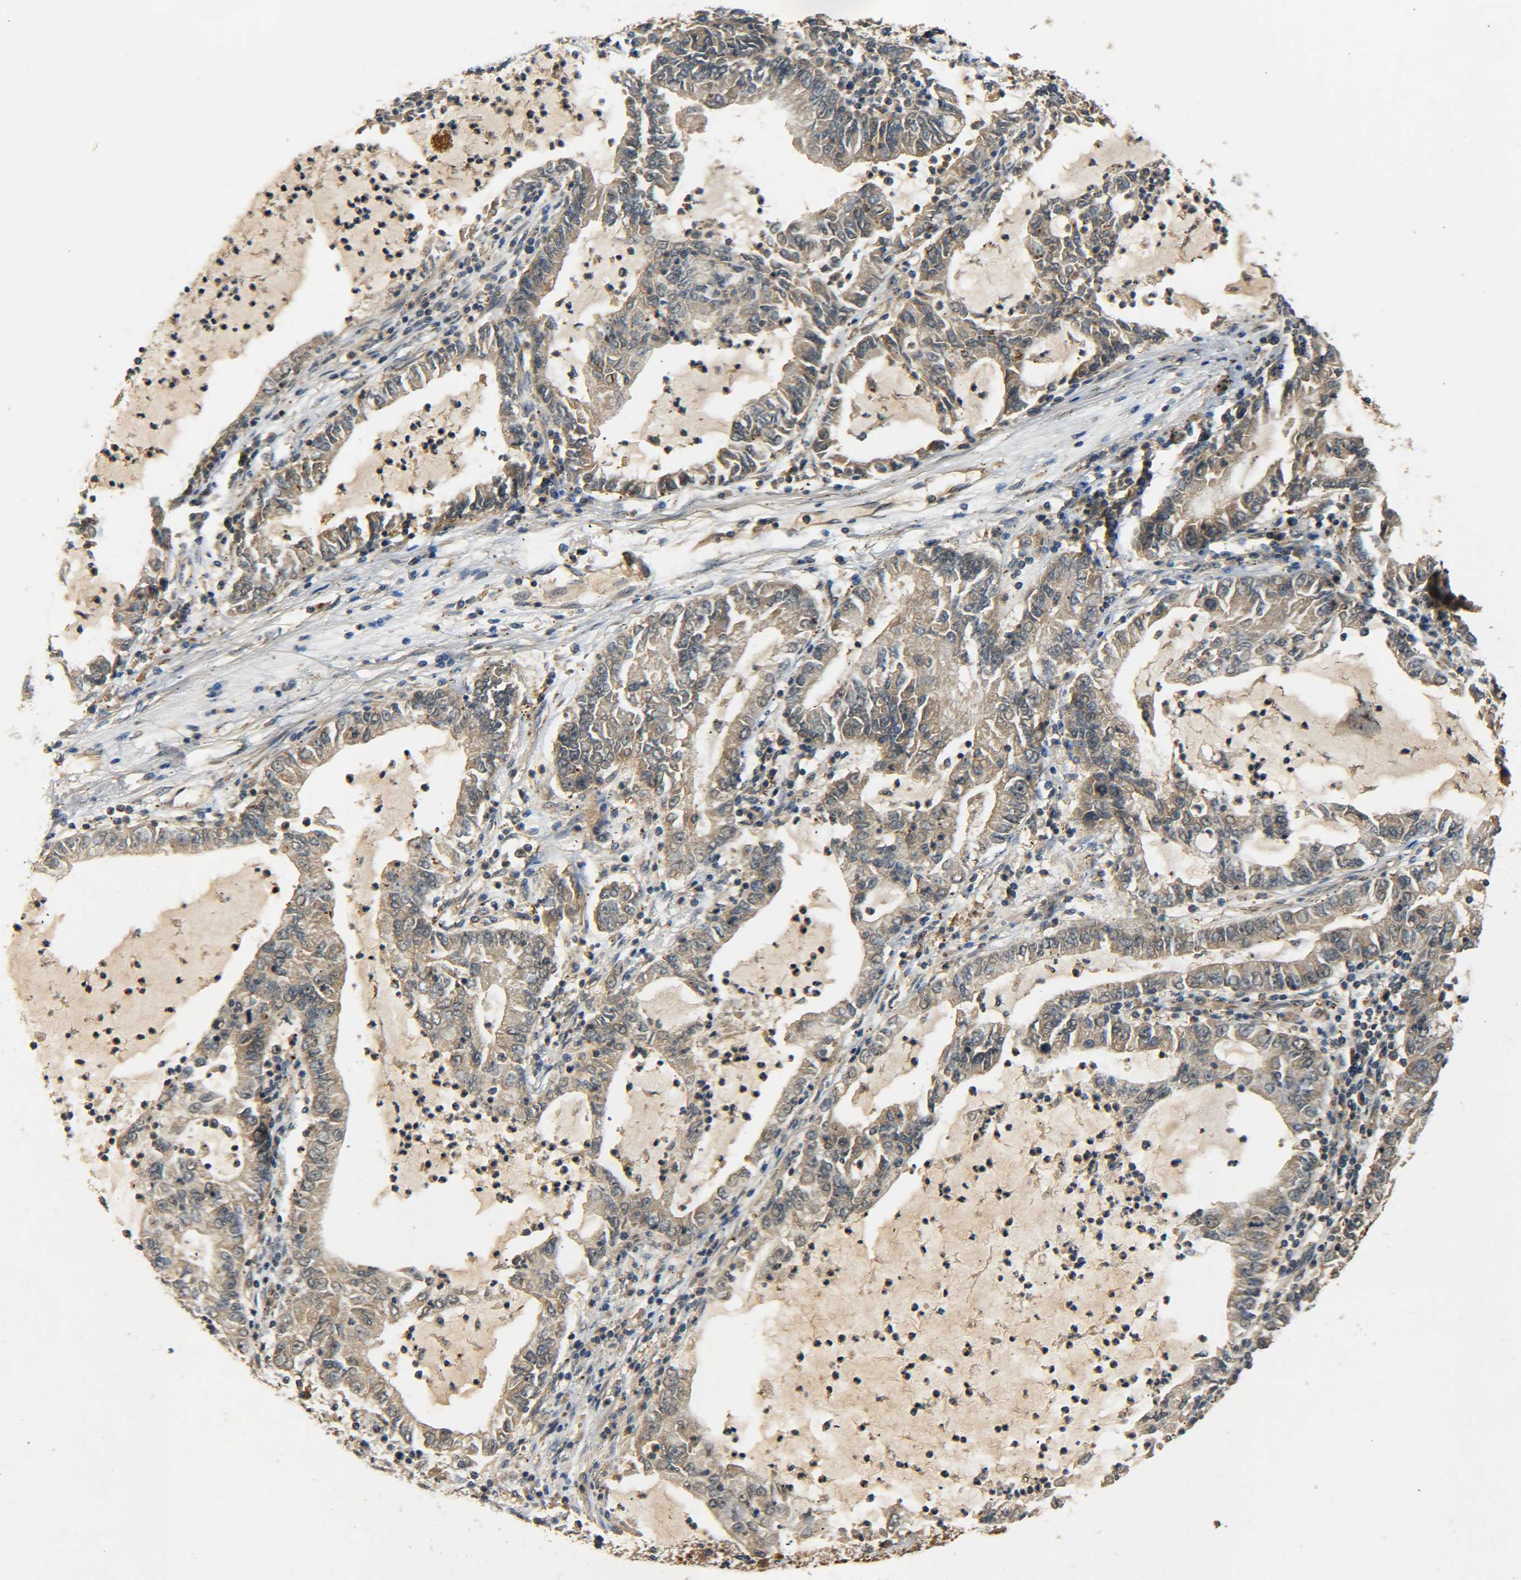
{"staining": {"intensity": "moderate", "quantity": ">75%", "location": "cytoplasmic/membranous"}, "tissue": "lung cancer", "cell_type": "Tumor cells", "image_type": "cancer", "snomed": [{"axis": "morphology", "description": "Adenocarcinoma, NOS"}, {"axis": "topography", "description": "Lung"}], "caption": "A high-resolution micrograph shows immunohistochemistry staining of lung cancer, which demonstrates moderate cytoplasmic/membranous expression in approximately >75% of tumor cells. (DAB (3,3'-diaminobenzidine) = brown stain, brightfield microscopy at high magnification).", "gene": "LRCH3", "patient": {"sex": "female", "age": 51}}